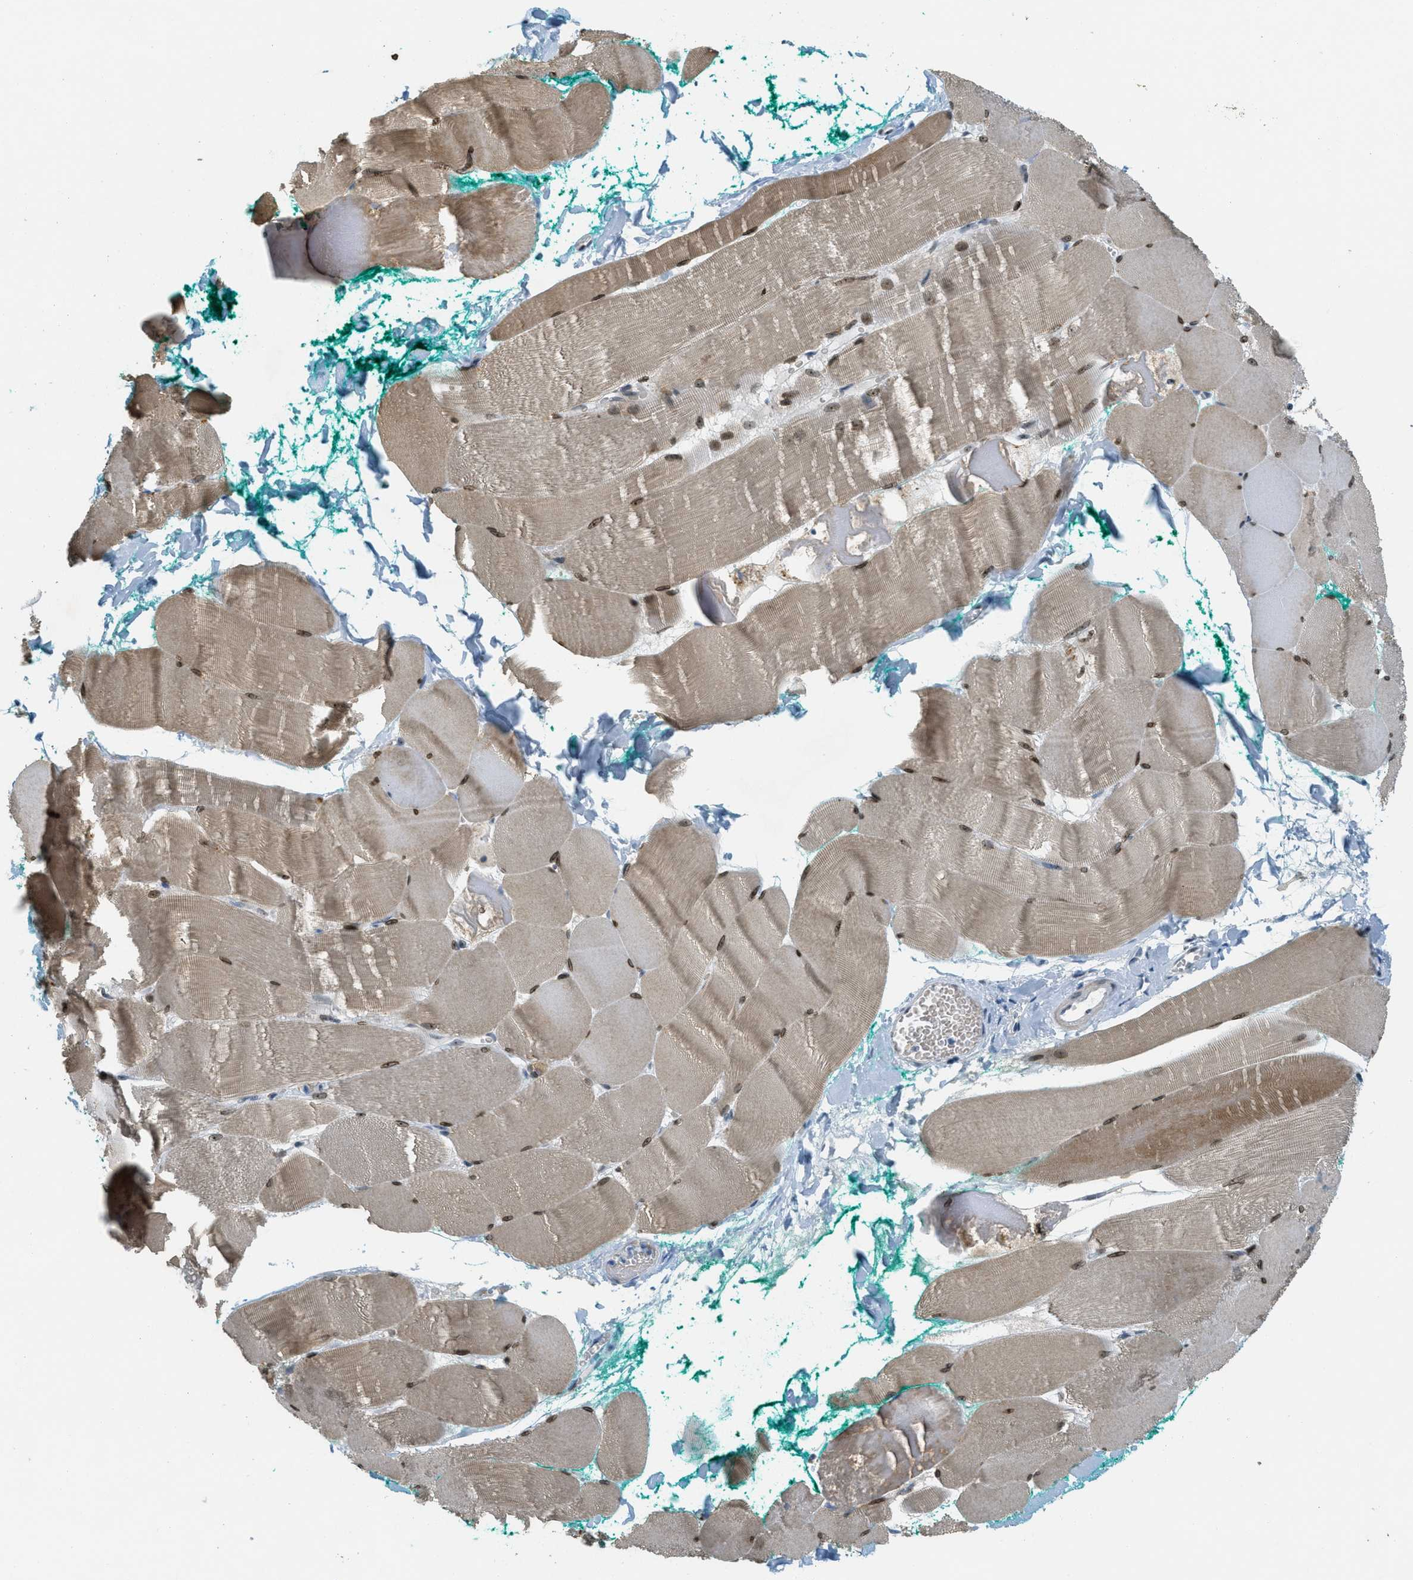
{"staining": {"intensity": "moderate", "quantity": ">75%", "location": "cytoplasmic/membranous,nuclear"}, "tissue": "skeletal muscle", "cell_type": "Myocytes", "image_type": "normal", "snomed": [{"axis": "morphology", "description": "Normal tissue, NOS"}, {"axis": "morphology", "description": "Squamous cell carcinoma, NOS"}, {"axis": "topography", "description": "Skeletal muscle"}], "caption": "Immunohistochemistry (IHC) histopathology image of benign skeletal muscle: human skeletal muscle stained using IHC shows medium levels of moderate protein expression localized specifically in the cytoplasmic/membranous,nuclear of myocytes, appearing as a cytoplasmic/membranous,nuclear brown color.", "gene": "DDX47", "patient": {"sex": "male", "age": 51}}